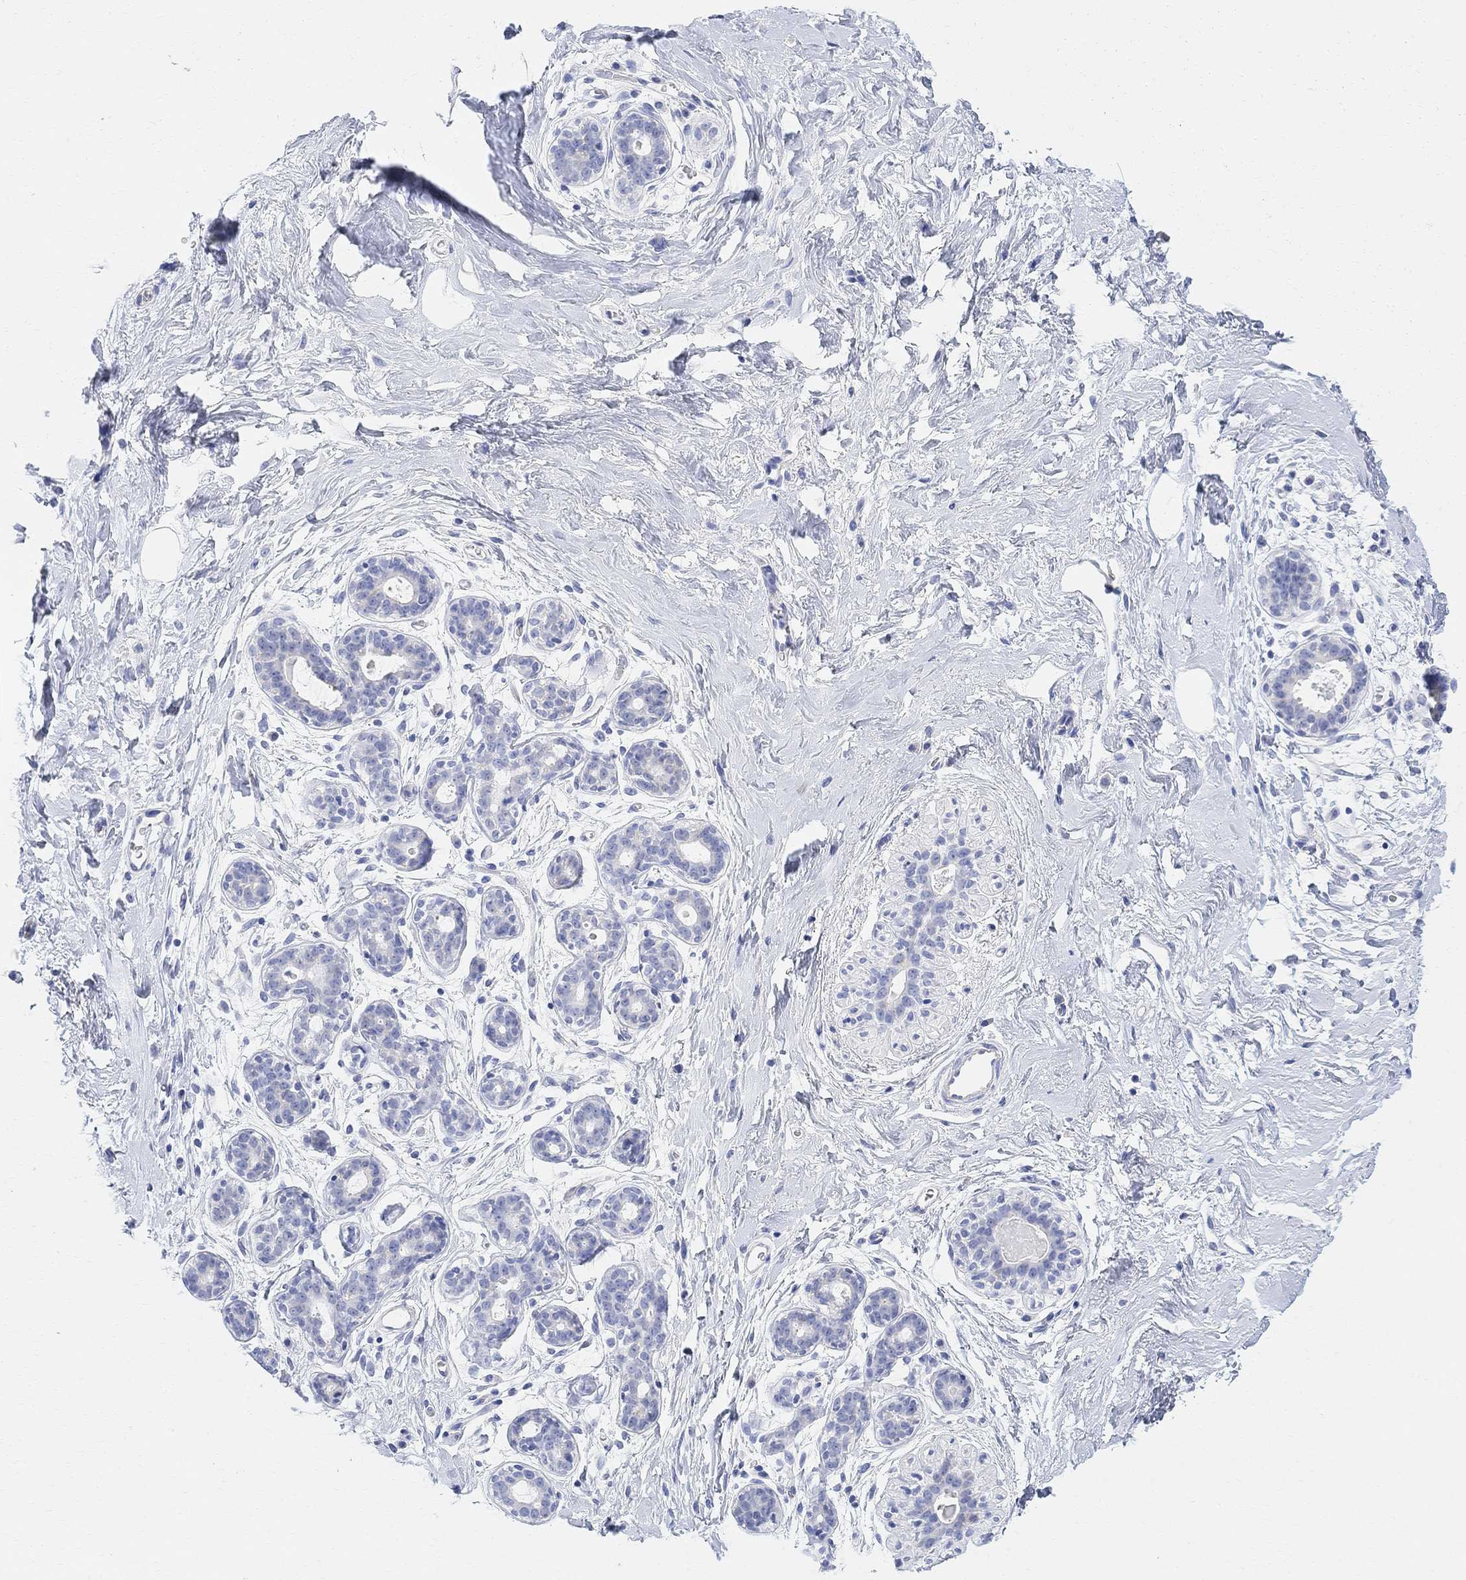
{"staining": {"intensity": "negative", "quantity": "none", "location": "none"}, "tissue": "breast", "cell_type": "Adipocytes", "image_type": "normal", "snomed": [{"axis": "morphology", "description": "Normal tissue, NOS"}, {"axis": "topography", "description": "Breast"}], "caption": "An immunohistochemistry (IHC) micrograph of benign breast is shown. There is no staining in adipocytes of breast. (Stains: DAB (3,3'-diaminobenzidine) immunohistochemistry with hematoxylin counter stain, Microscopy: brightfield microscopy at high magnification).", "gene": "RETNLB", "patient": {"sex": "female", "age": 43}}